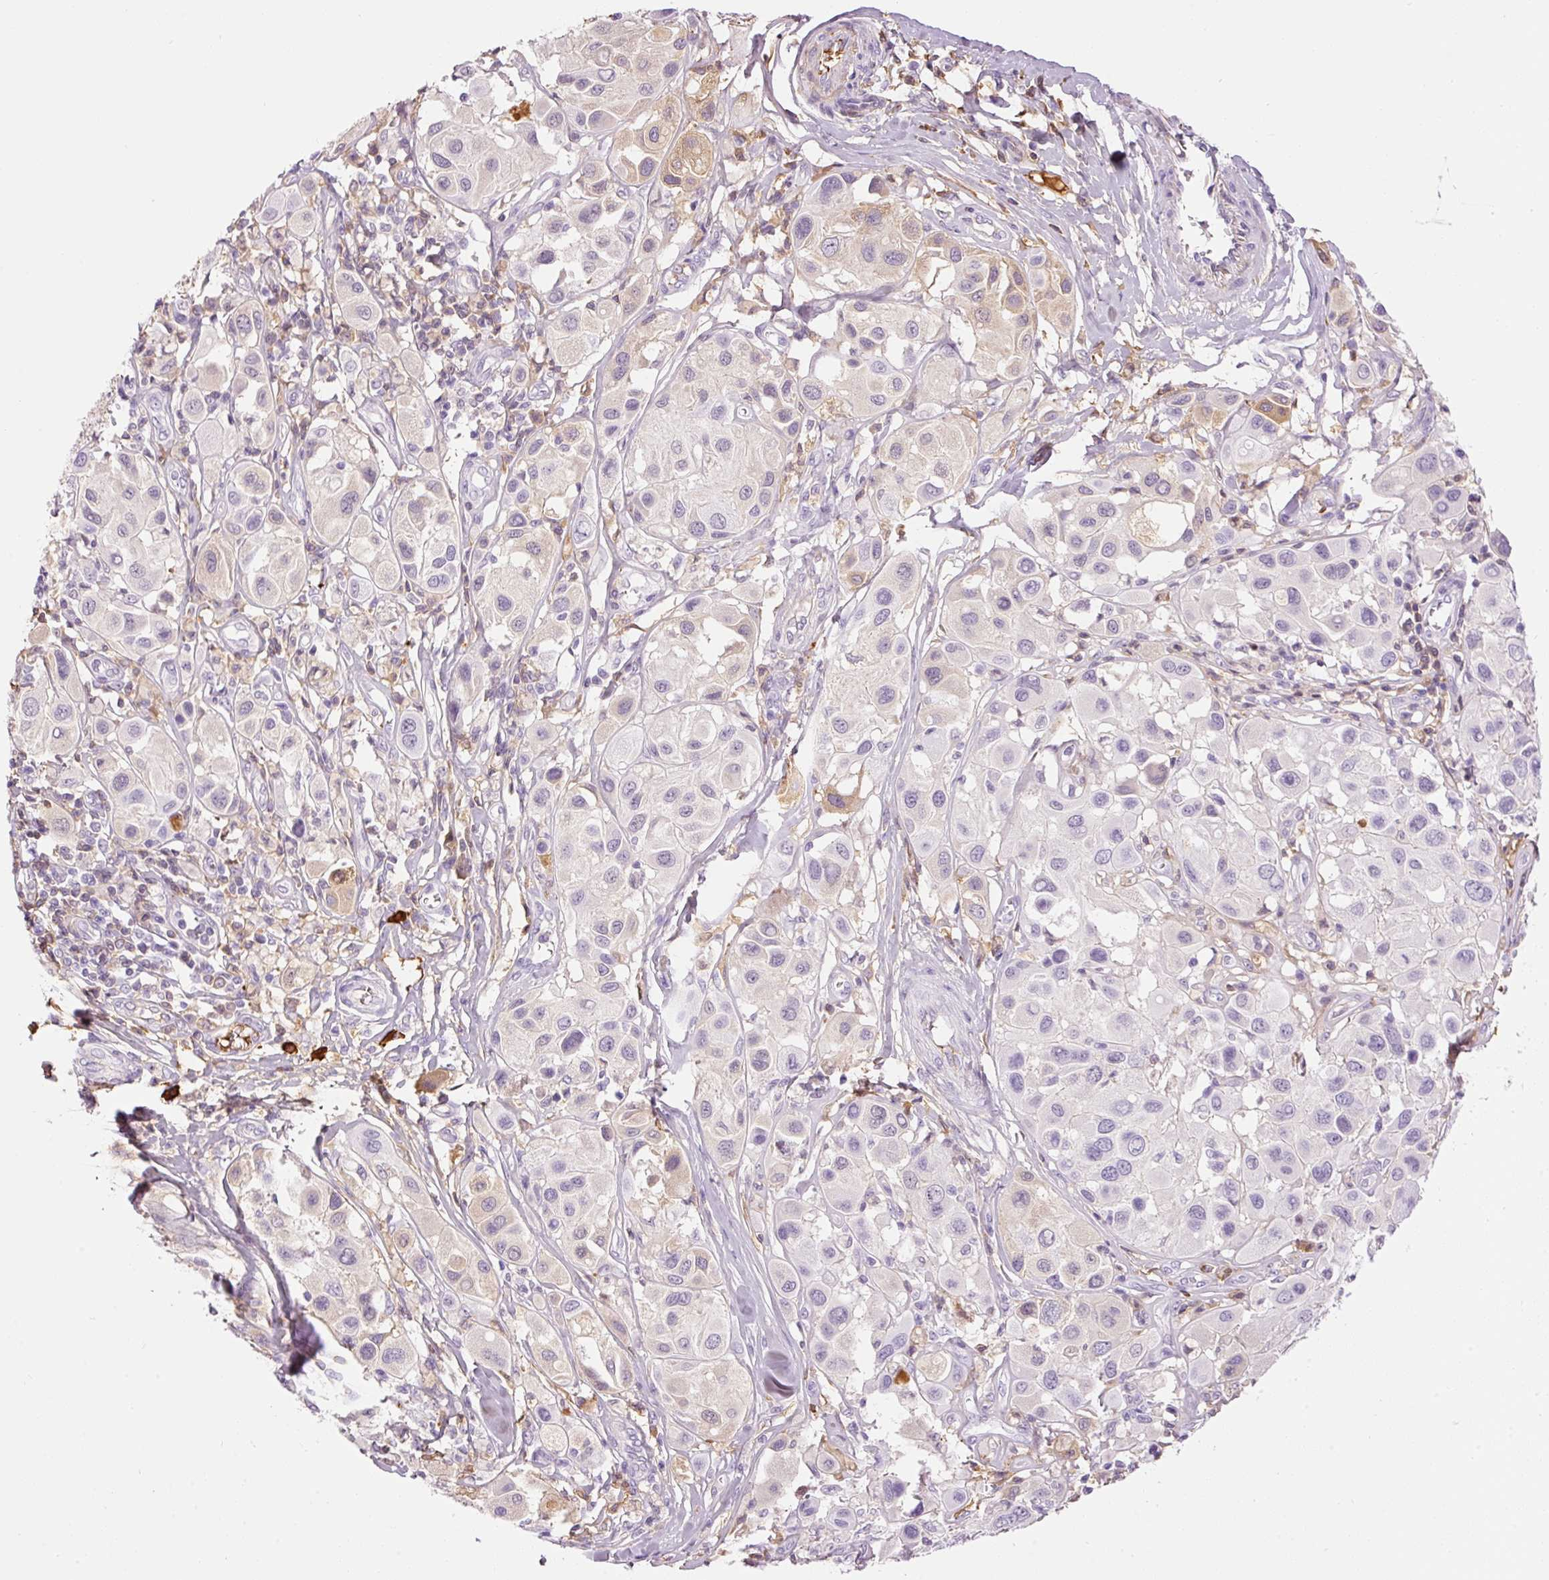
{"staining": {"intensity": "weak", "quantity": "<25%", "location": "cytoplasmic/membranous"}, "tissue": "melanoma", "cell_type": "Tumor cells", "image_type": "cancer", "snomed": [{"axis": "morphology", "description": "Malignant melanoma, Metastatic site"}, {"axis": "topography", "description": "Skin"}], "caption": "DAB immunohistochemical staining of malignant melanoma (metastatic site) displays no significant positivity in tumor cells. (Brightfield microscopy of DAB (3,3'-diaminobenzidine) immunohistochemistry at high magnification).", "gene": "PRPF38B", "patient": {"sex": "male", "age": 41}}